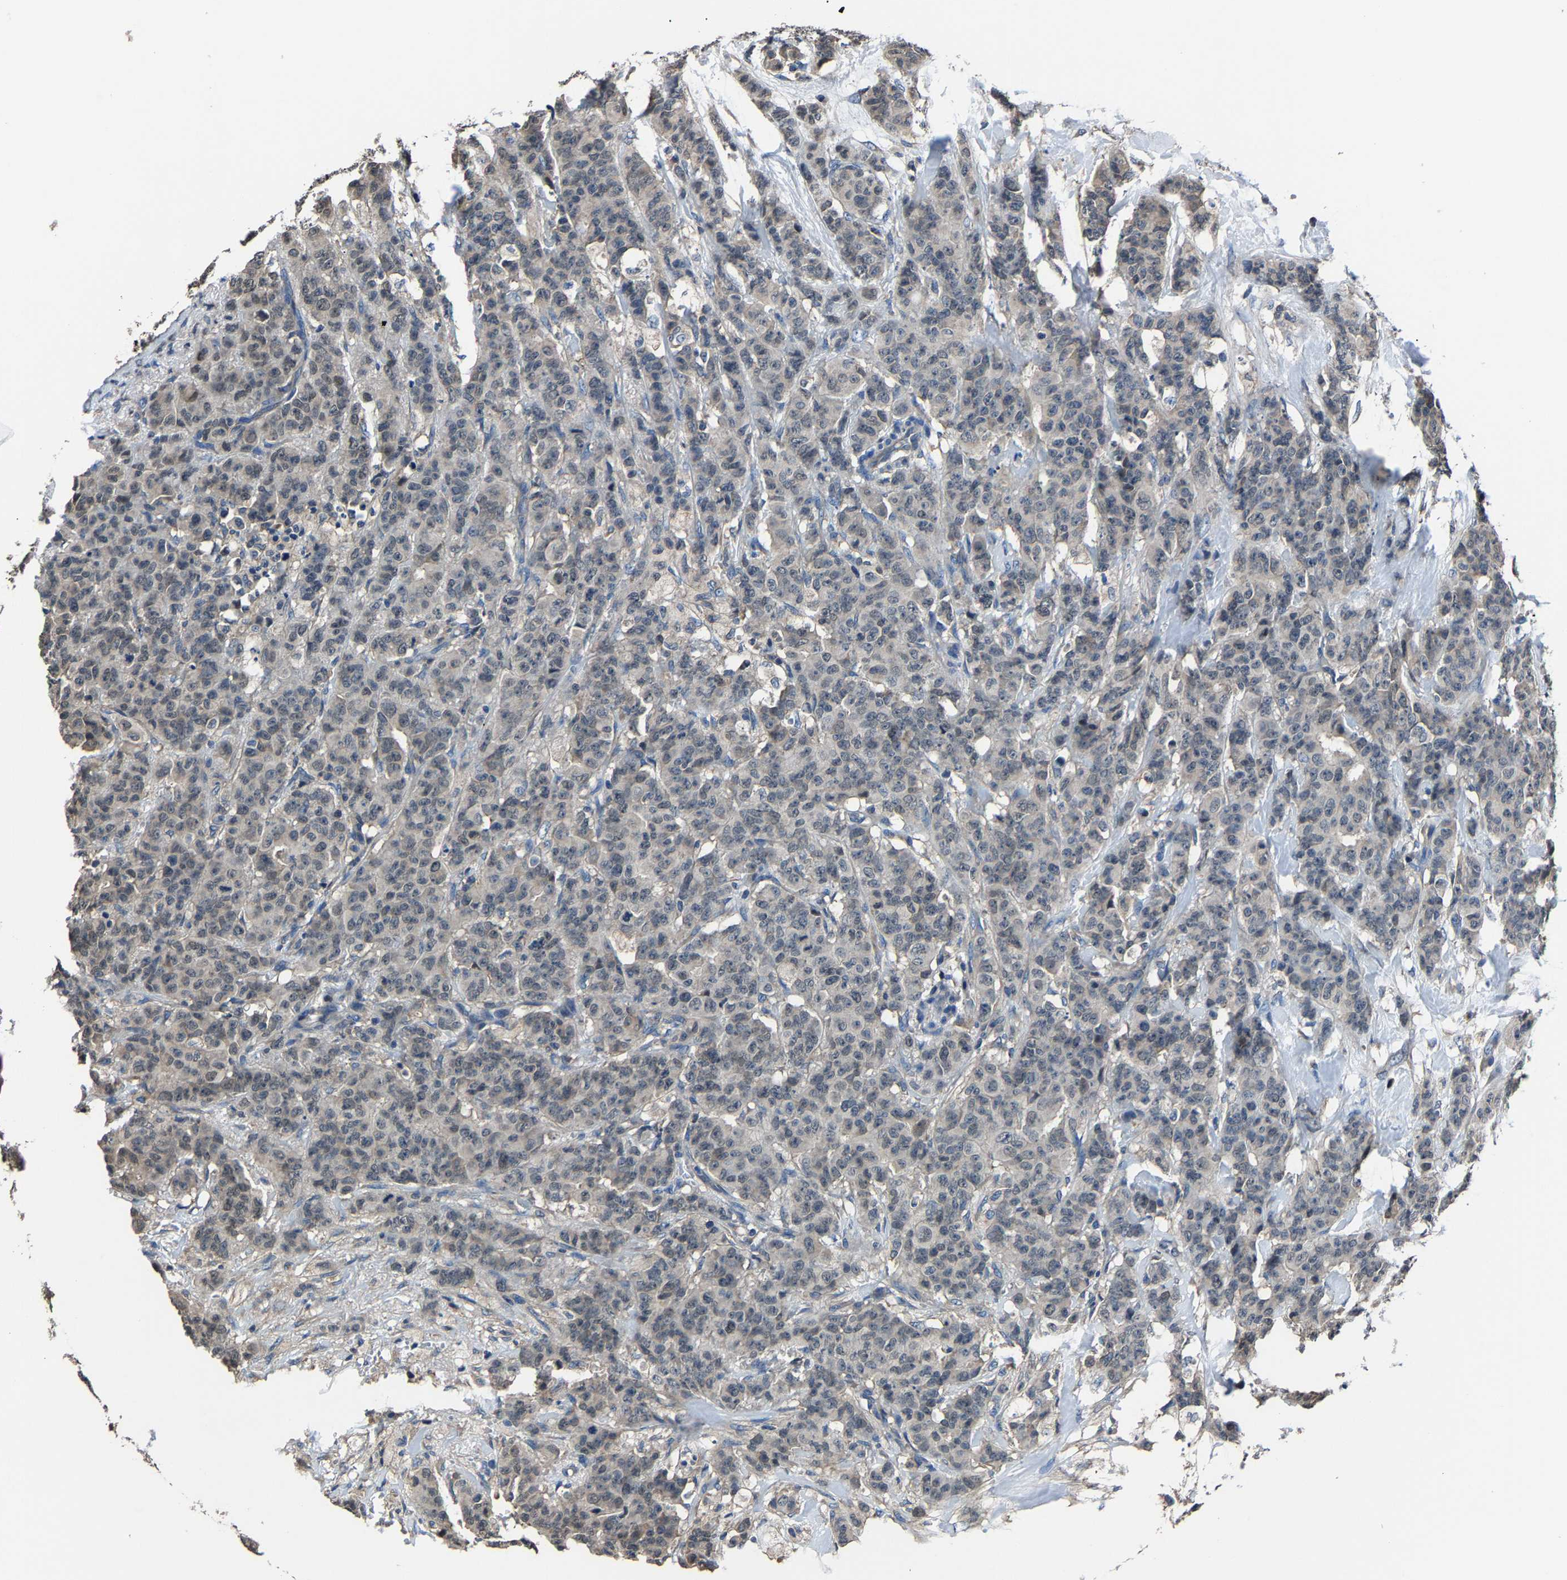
{"staining": {"intensity": "weak", "quantity": "<25%", "location": "cytoplasmic/membranous,nuclear"}, "tissue": "breast cancer", "cell_type": "Tumor cells", "image_type": "cancer", "snomed": [{"axis": "morphology", "description": "Normal tissue, NOS"}, {"axis": "morphology", "description": "Duct carcinoma"}, {"axis": "topography", "description": "Breast"}], "caption": "Tumor cells show no significant protein positivity in breast cancer (intraductal carcinoma).", "gene": "STRBP", "patient": {"sex": "female", "age": 40}}